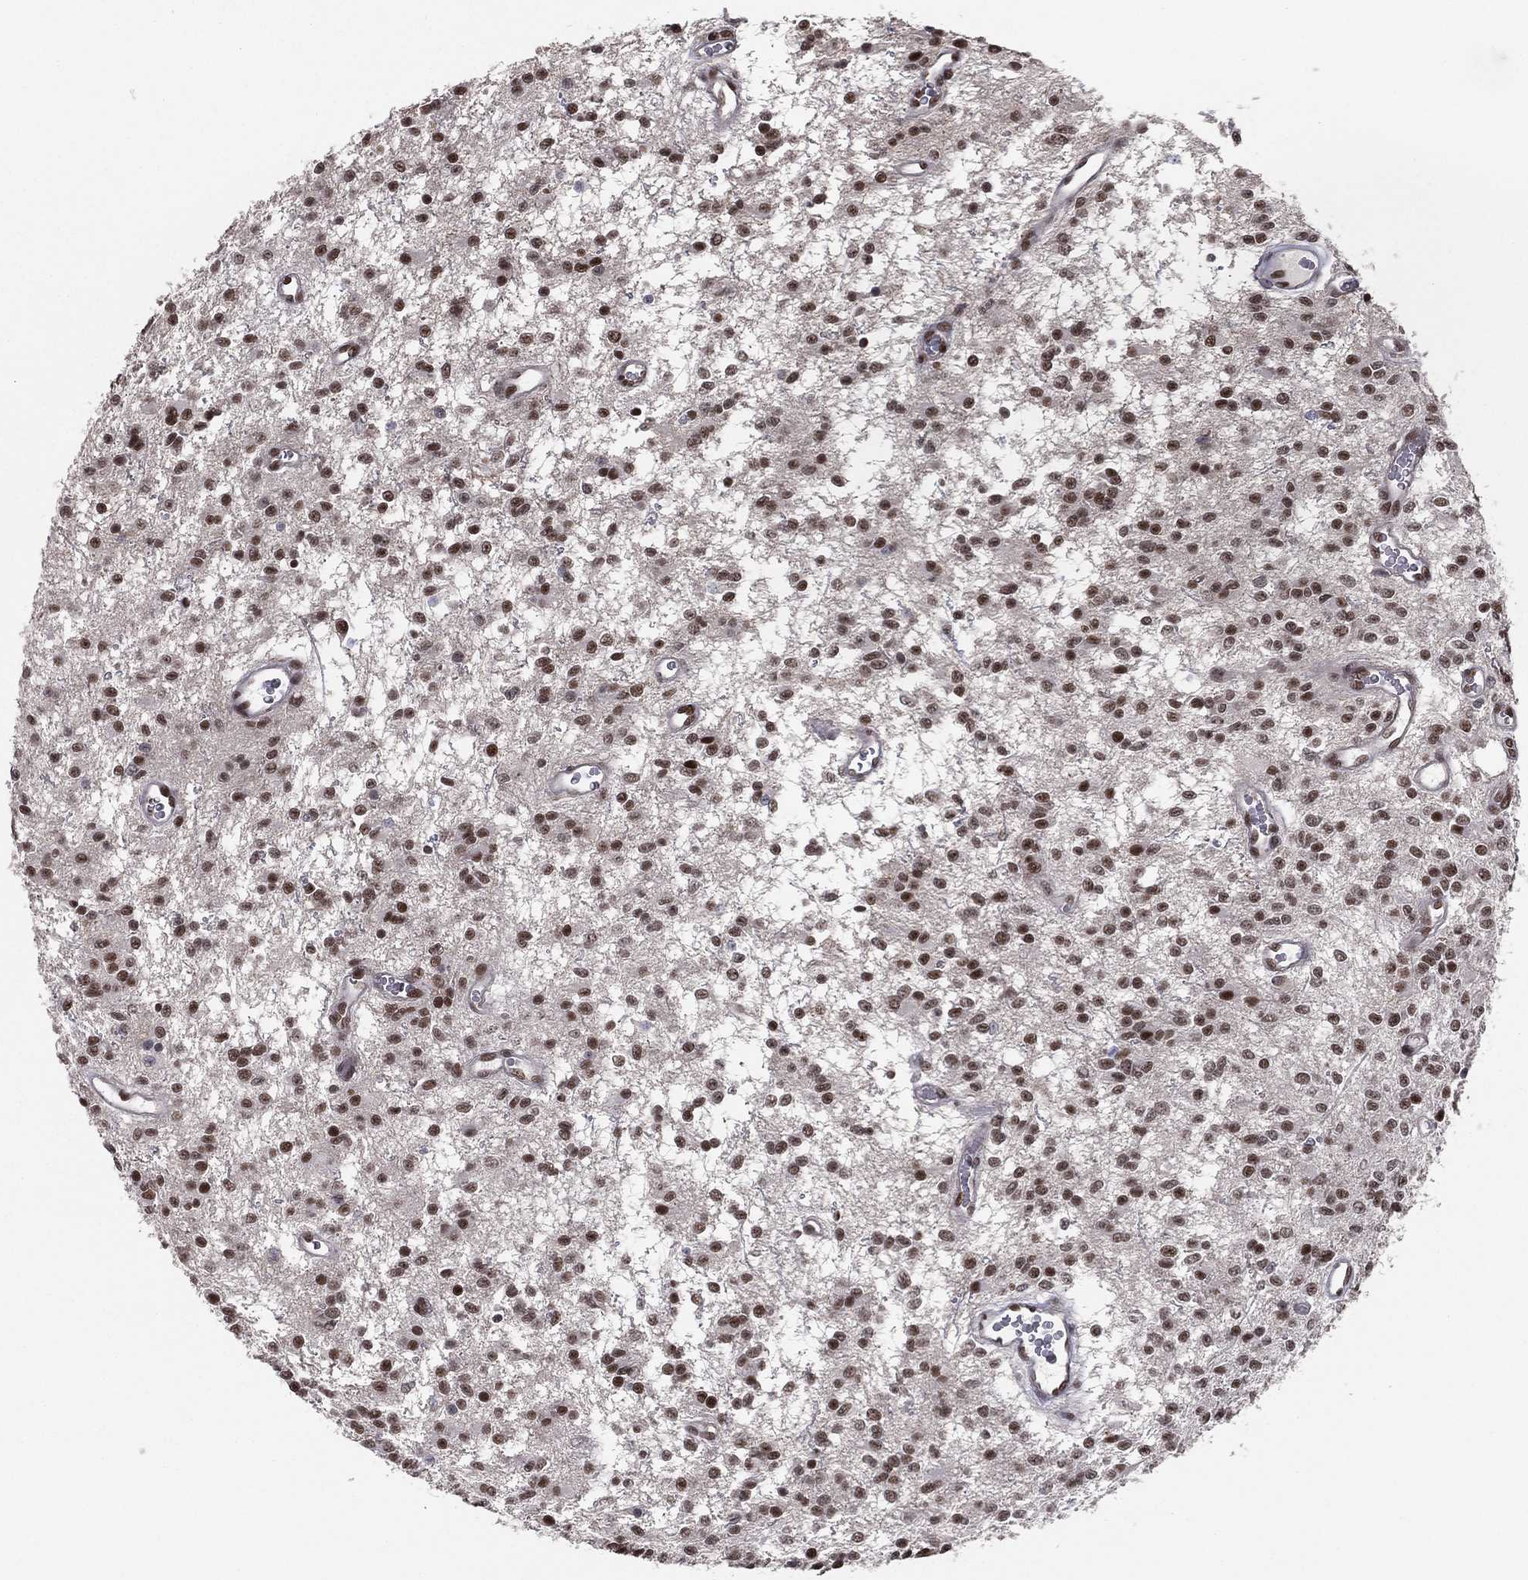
{"staining": {"intensity": "strong", "quantity": "25%-75%", "location": "nuclear"}, "tissue": "glioma", "cell_type": "Tumor cells", "image_type": "cancer", "snomed": [{"axis": "morphology", "description": "Glioma, malignant, Low grade"}, {"axis": "topography", "description": "Brain"}], "caption": "The image shows immunohistochemical staining of malignant glioma (low-grade). There is strong nuclear expression is seen in approximately 25%-75% of tumor cells.", "gene": "GPALPP1", "patient": {"sex": "female", "age": 45}}